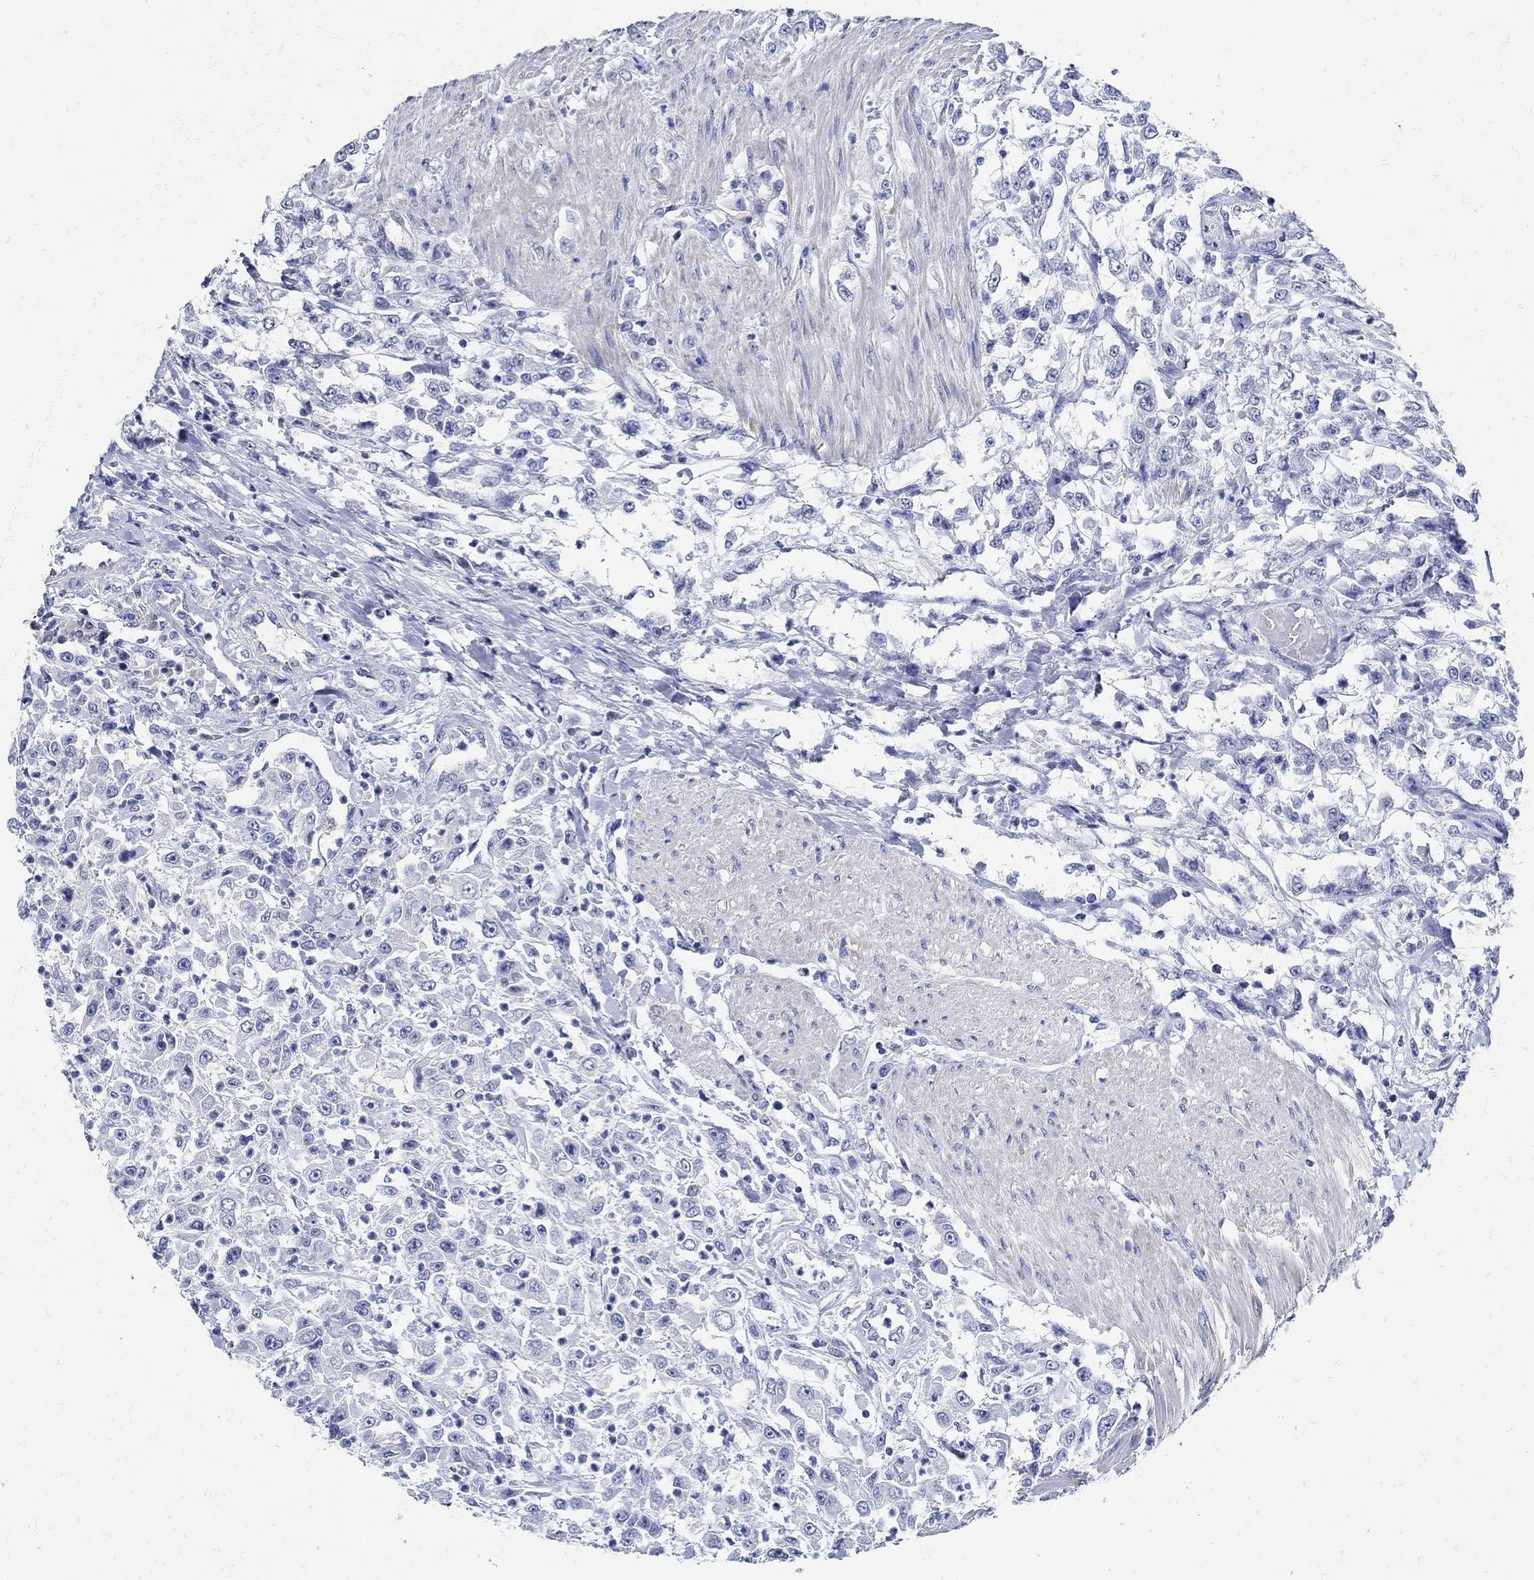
{"staining": {"intensity": "negative", "quantity": "none", "location": "none"}, "tissue": "urothelial cancer", "cell_type": "Tumor cells", "image_type": "cancer", "snomed": [{"axis": "morphology", "description": "Urothelial carcinoma, High grade"}, {"axis": "topography", "description": "Urinary bladder"}], "caption": "The image displays no staining of tumor cells in urothelial cancer.", "gene": "NOS1", "patient": {"sex": "male", "age": 46}}